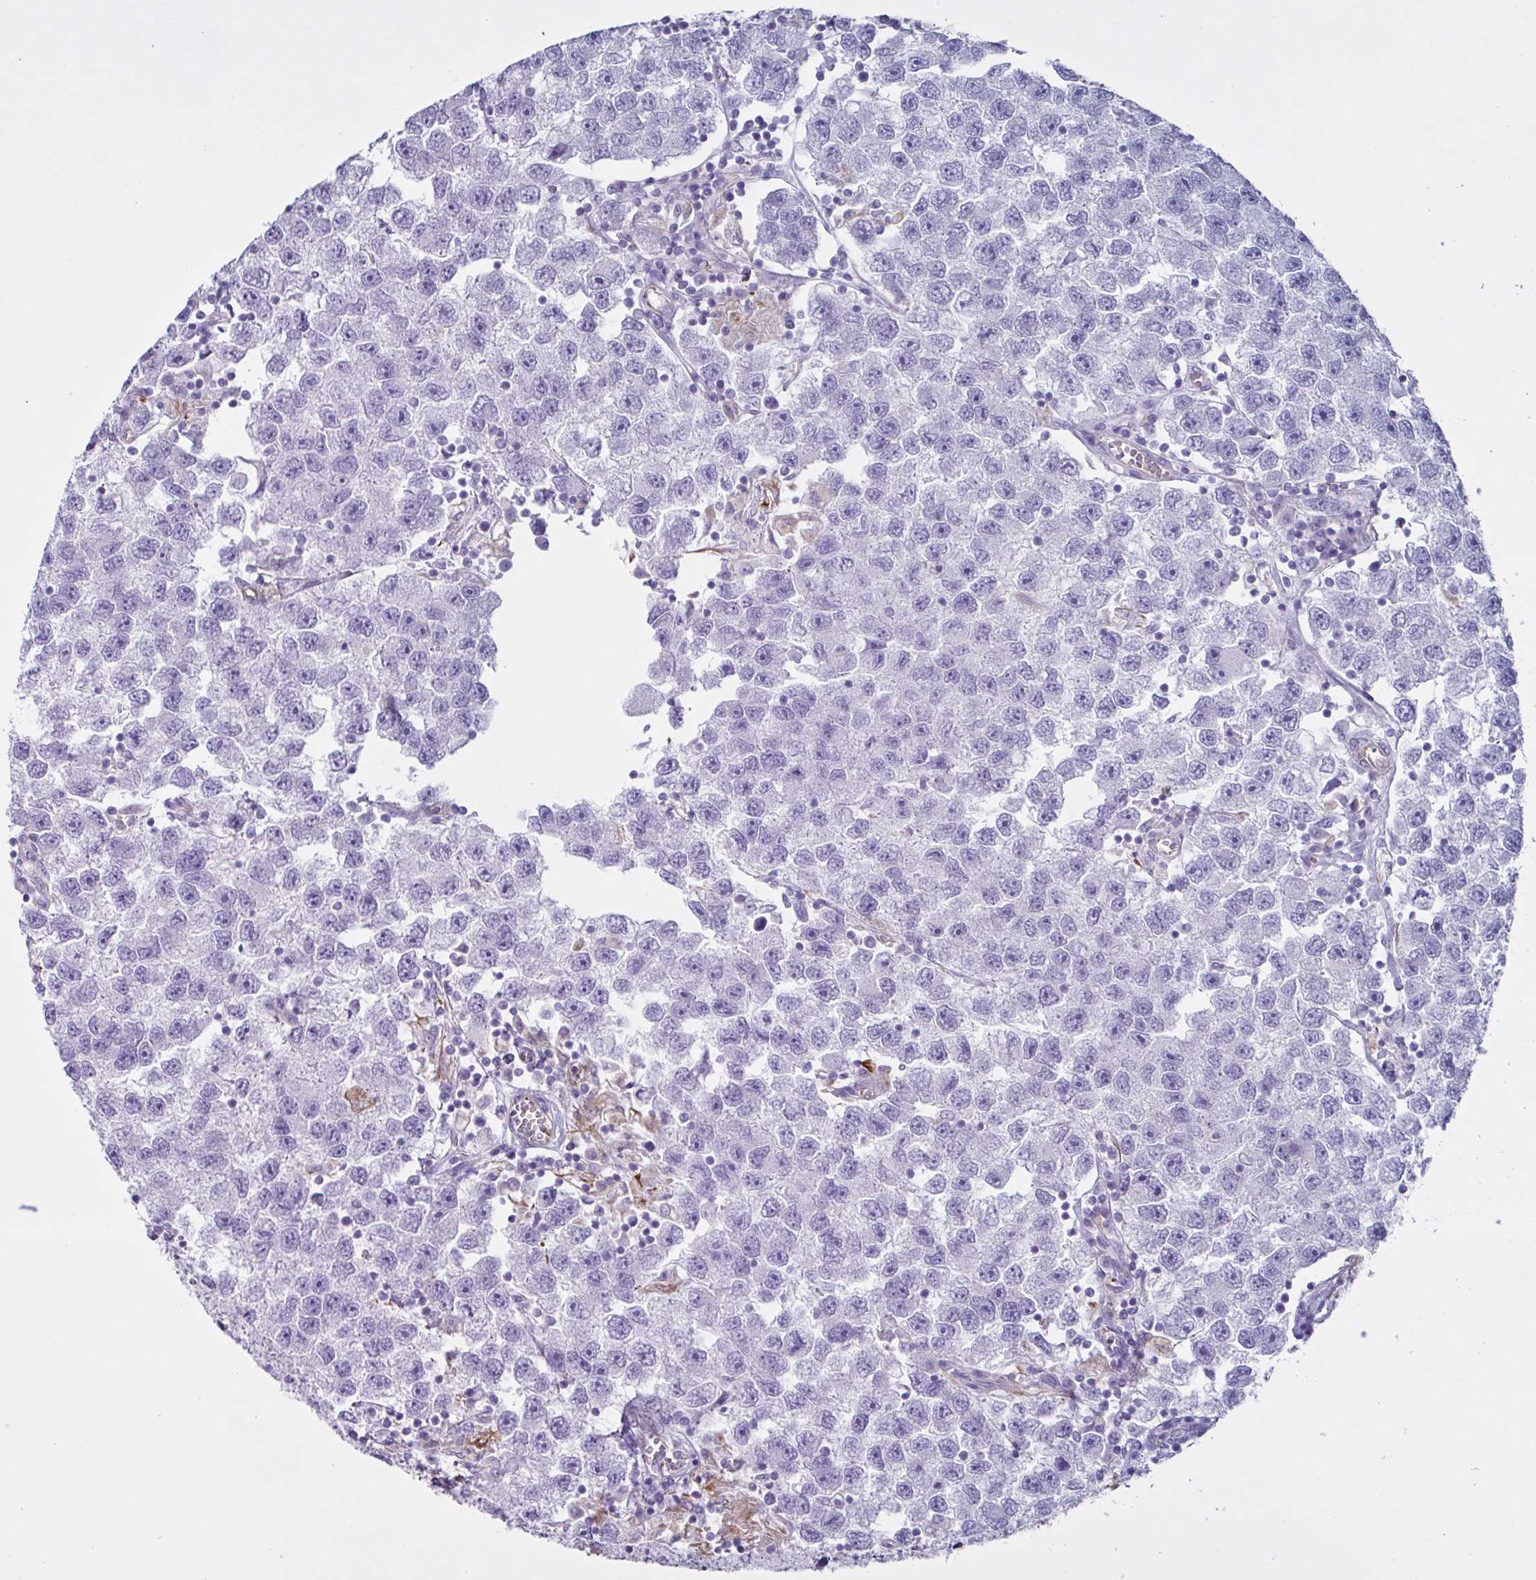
{"staining": {"intensity": "negative", "quantity": "none", "location": "none"}, "tissue": "testis cancer", "cell_type": "Tumor cells", "image_type": "cancer", "snomed": [{"axis": "morphology", "description": "Seminoma, NOS"}, {"axis": "topography", "description": "Testis"}], "caption": "IHC histopathology image of human testis cancer stained for a protein (brown), which exhibits no staining in tumor cells. (Brightfield microscopy of DAB (3,3'-diaminobenzidine) immunohistochemistry (IHC) at high magnification).", "gene": "TMEM86B", "patient": {"sex": "male", "age": 26}}